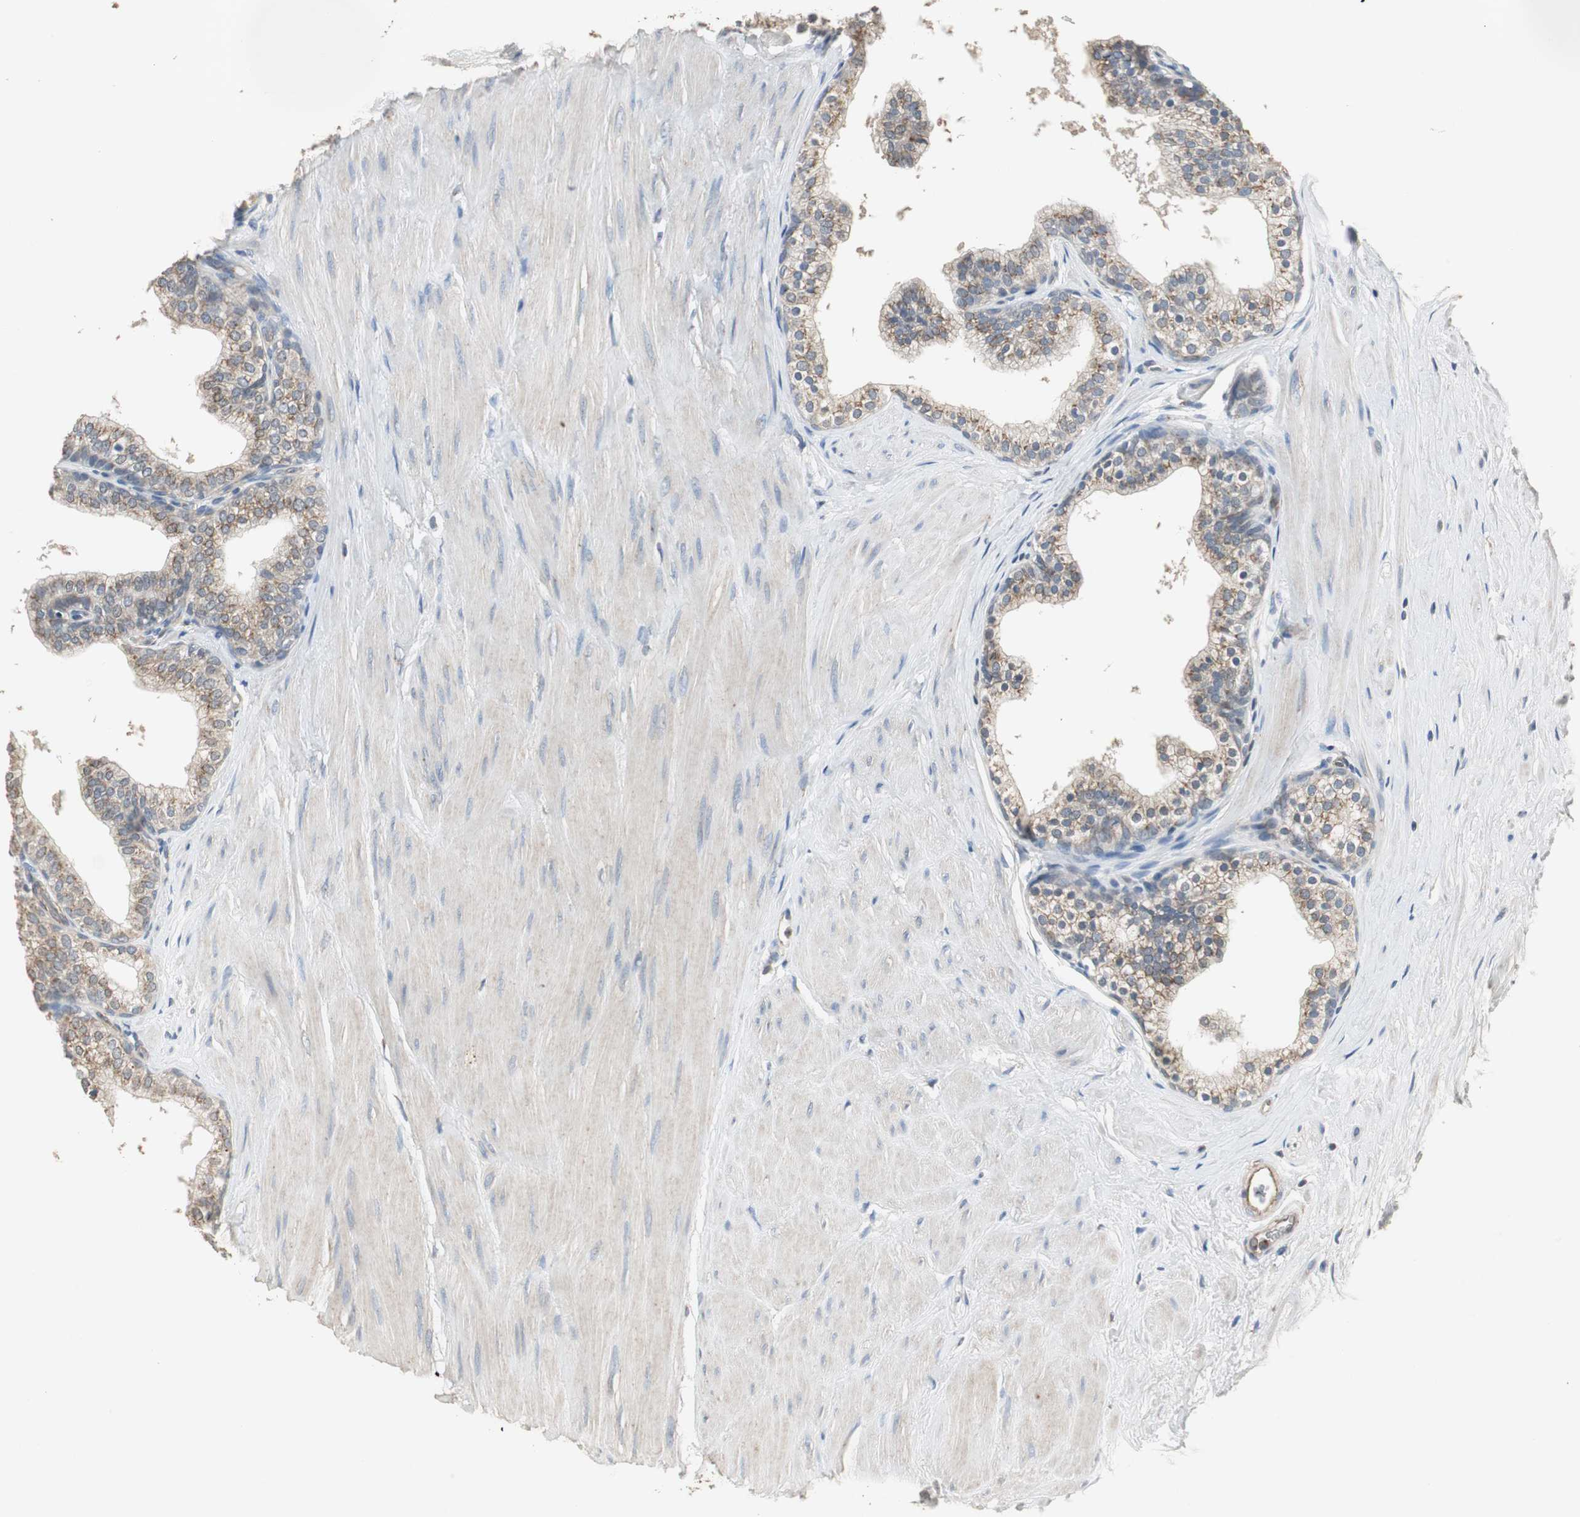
{"staining": {"intensity": "moderate", "quantity": "25%-75%", "location": "cytoplasmic/membranous"}, "tissue": "prostate", "cell_type": "Glandular cells", "image_type": "normal", "snomed": [{"axis": "morphology", "description": "Normal tissue, NOS"}, {"axis": "topography", "description": "Prostate"}], "caption": "Immunohistochemical staining of unremarkable human prostate reveals moderate cytoplasmic/membranous protein positivity in about 25%-75% of glandular cells. (DAB (3,3'-diaminobenzidine) IHC, brown staining for protein, blue staining for nuclei).", "gene": "JTB", "patient": {"sex": "male", "age": 60}}